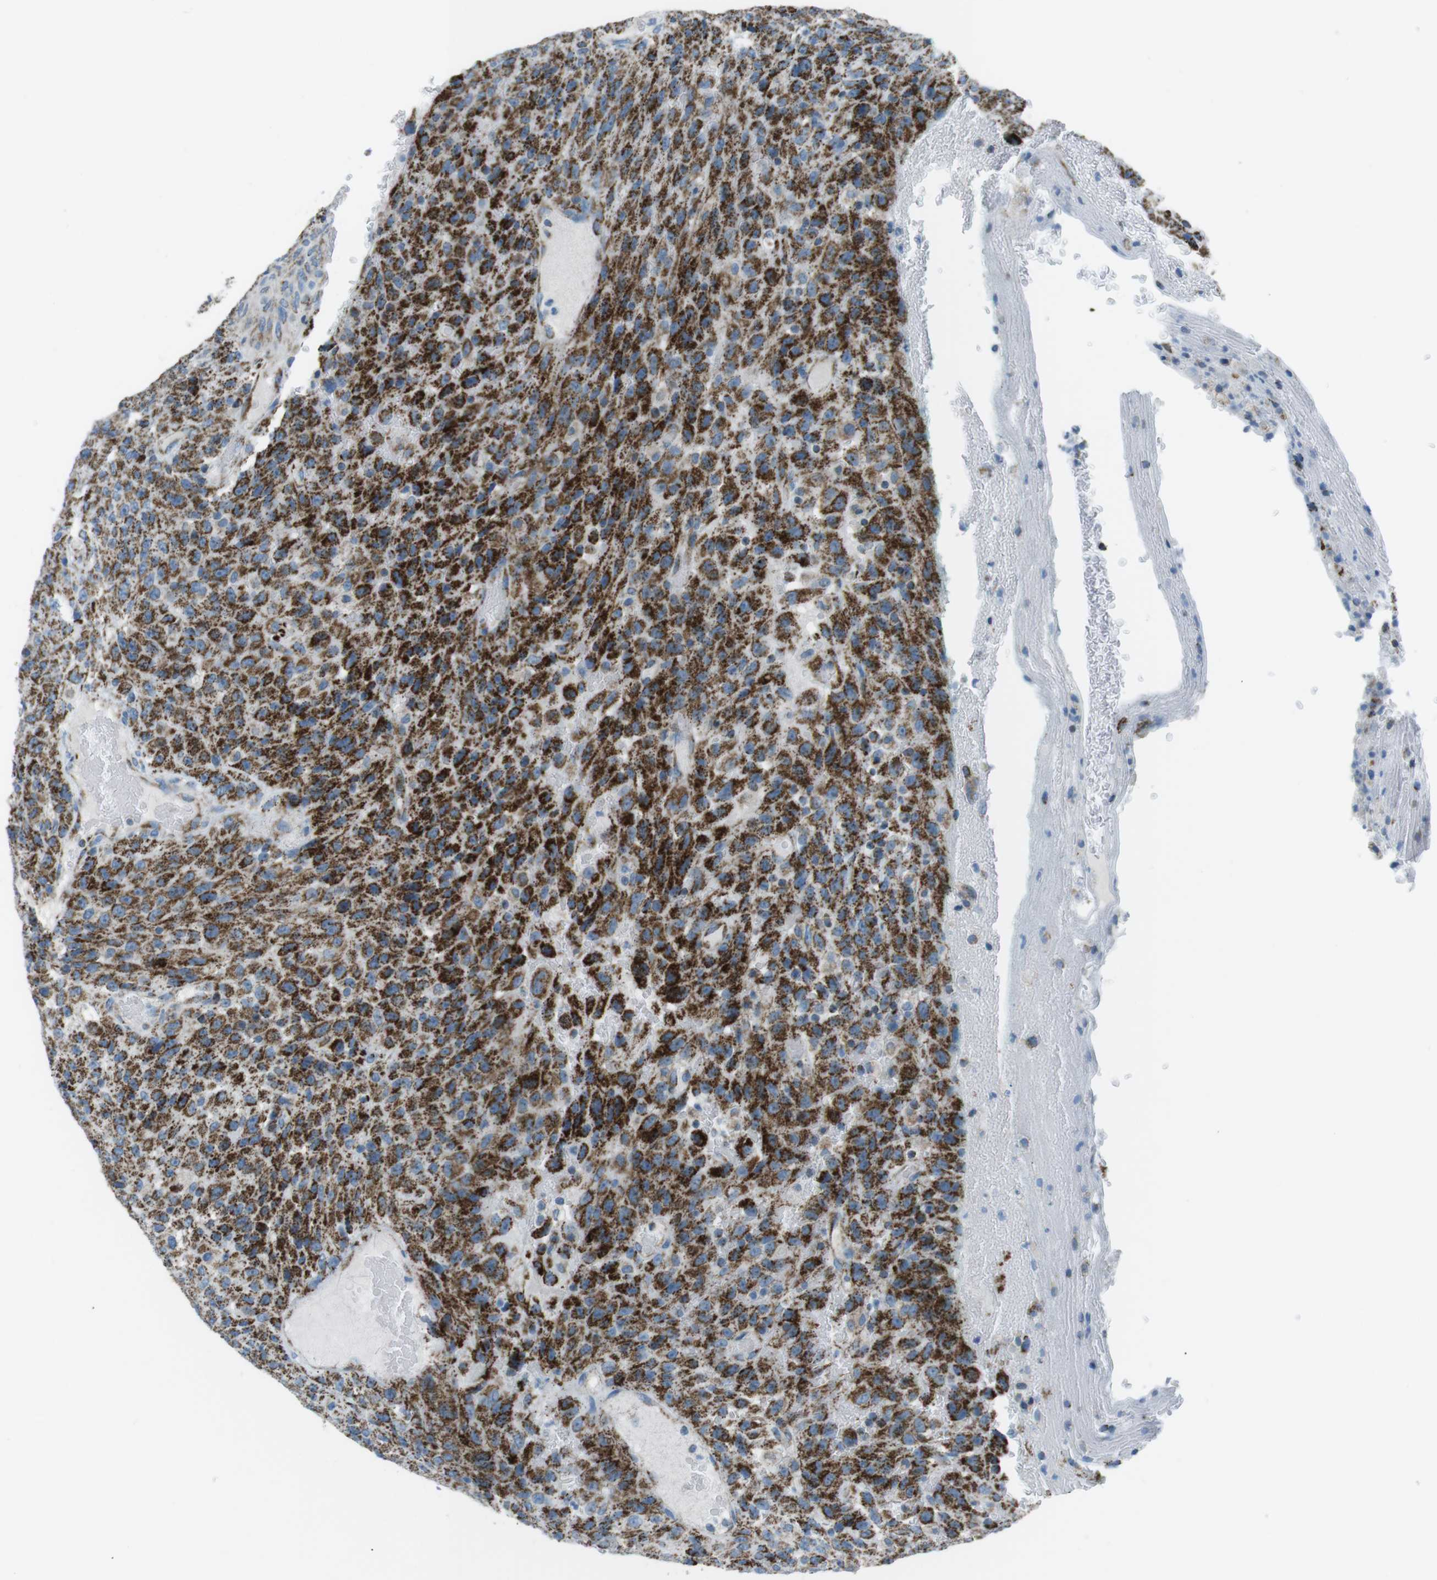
{"staining": {"intensity": "strong", "quantity": ">75%", "location": "cytoplasmic/membranous"}, "tissue": "urothelial cancer", "cell_type": "Tumor cells", "image_type": "cancer", "snomed": [{"axis": "morphology", "description": "Urothelial carcinoma, High grade"}, {"axis": "topography", "description": "Urinary bladder"}], "caption": "The photomicrograph reveals a brown stain indicating the presence of a protein in the cytoplasmic/membranous of tumor cells in urothelial cancer.", "gene": "DNAJA3", "patient": {"sex": "male", "age": 66}}